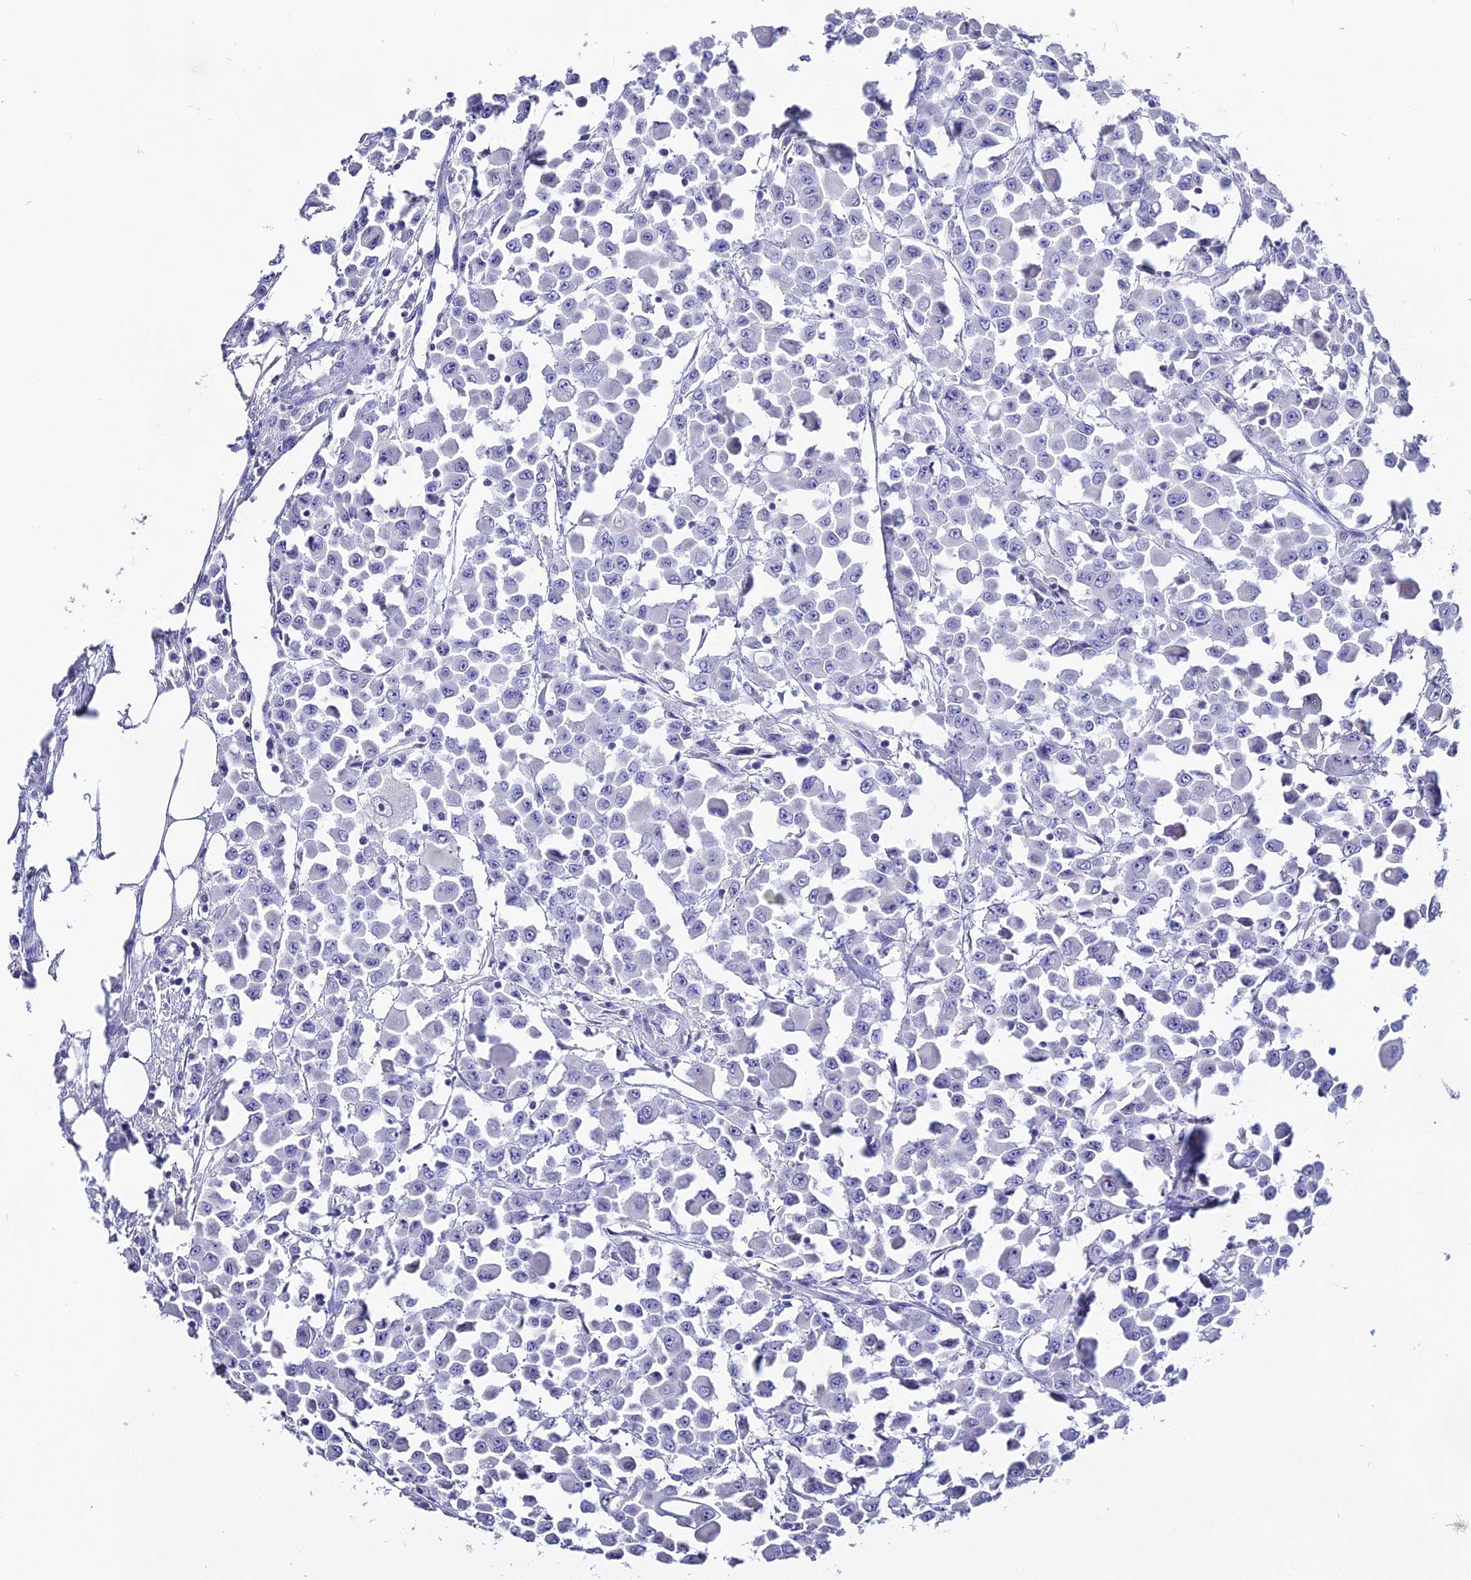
{"staining": {"intensity": "negative", "quantity": "none", "location": "none"}, "tissue": "colorectal cancer", "cell_type": "Tumor cells", "image_type": "cancer", "snomed": [{"axis": "morphology", "description": "Adenocarcinoma, NOS"}, {"axis": "topography", "description": "Colon"}], "caption": "An image of human colorectal adenocarcinoma is negative for staining in tumor cells.", "gene": "S100A7", "patient": {"sex": "male", "age": 51}}